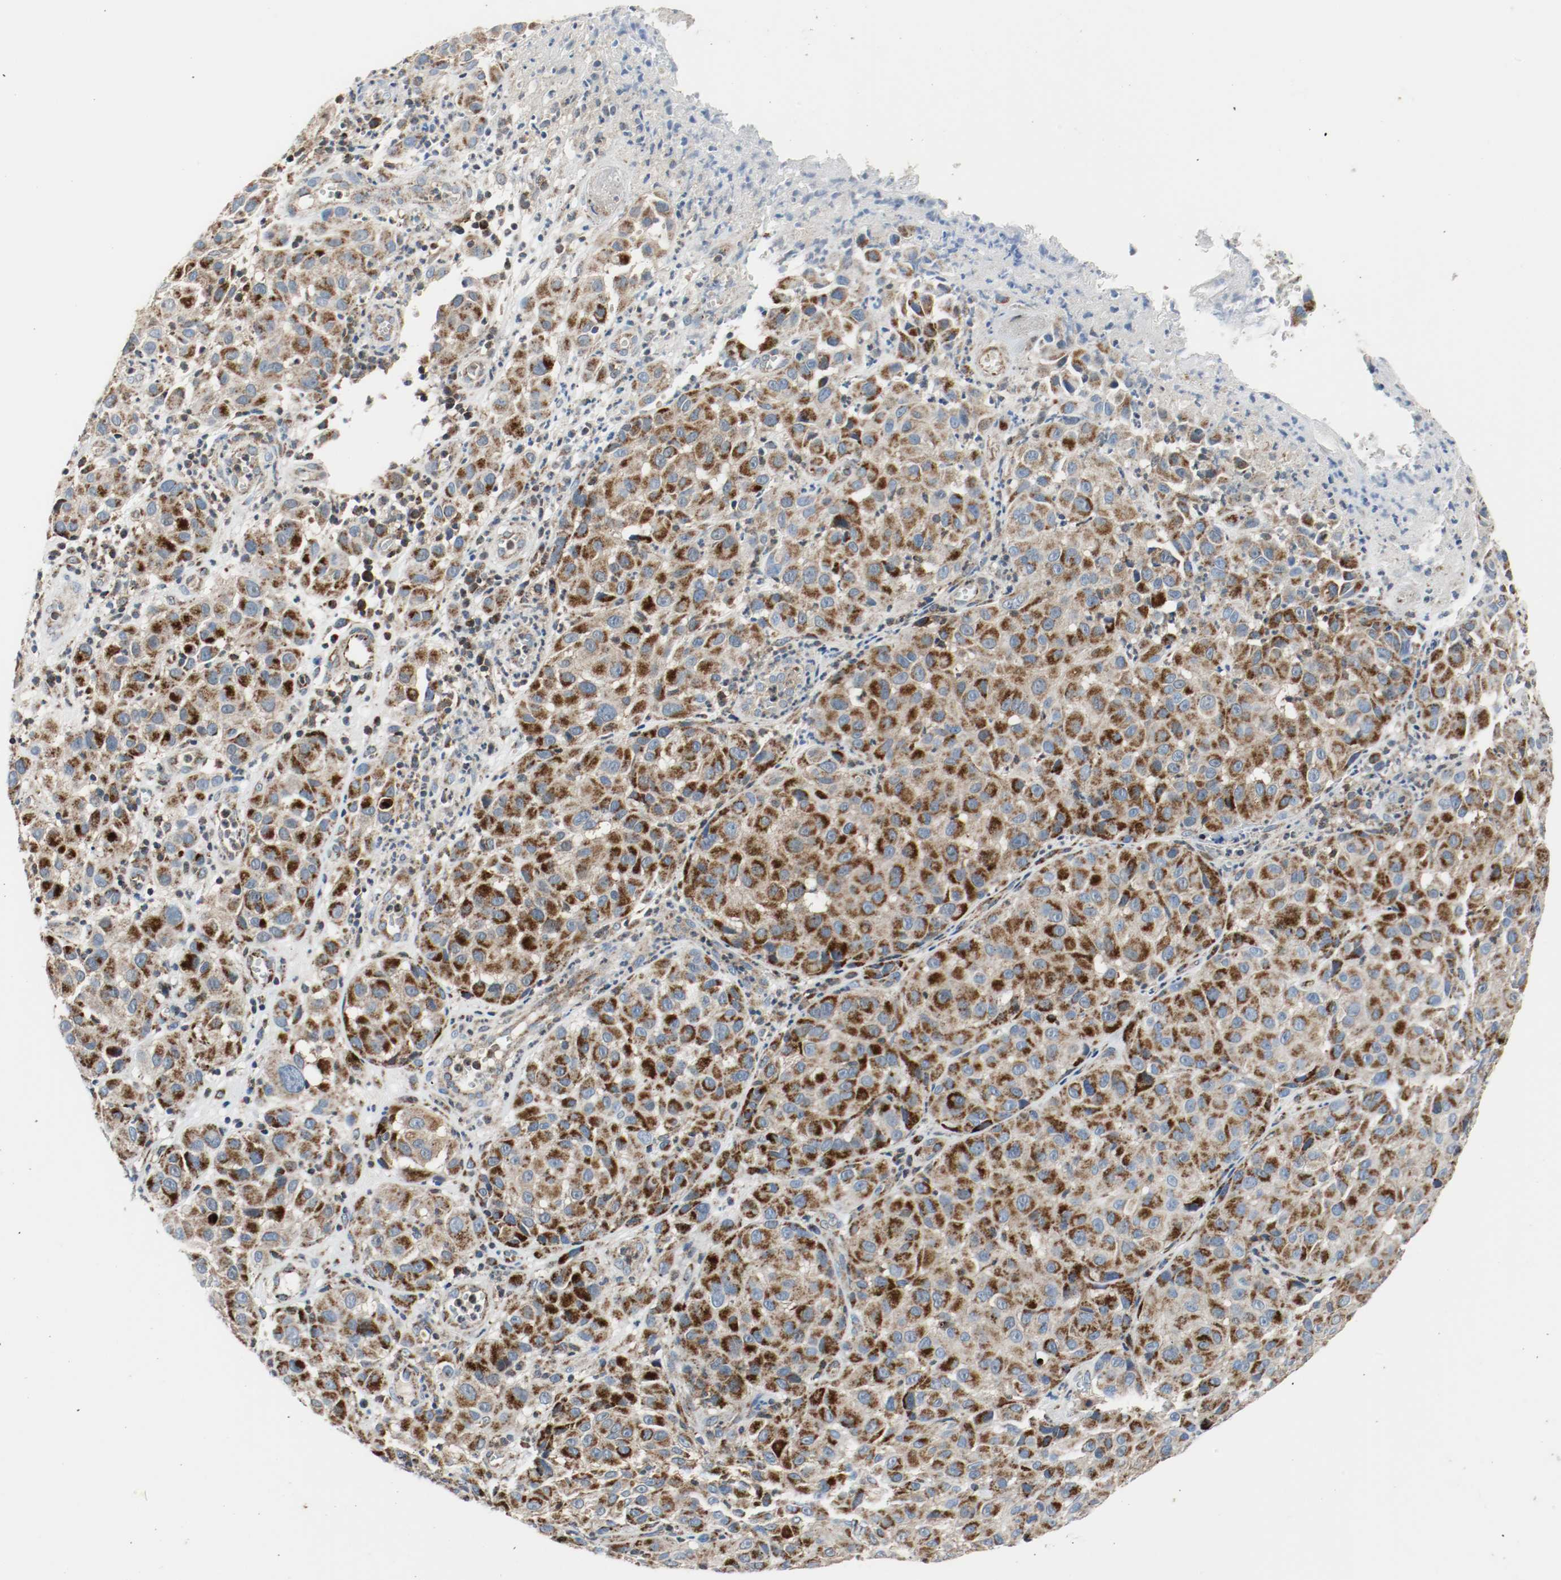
{"staining": {"intensity": "strong", "quantity": ">75%", "location": "cytoplasmic/membranous"}, "tissue": "melanoma", "cell_type": "Tumor cells", "image_type": "cancer", "snomed": [{"axis": "morphology", "description": "Malignant melanoma, NOS"}, {"axis": "topography", "description": "Skin"}], "caption": "An immunohistochemistry photomicrograph of tumor tissue is shown. Protein staining in brown labels strong cytoplasmic/membranous positivity in malignant melanoma within tumor cells.", "gene": "TXNRD1", "patient": {"sex": "female", "age": 21}}